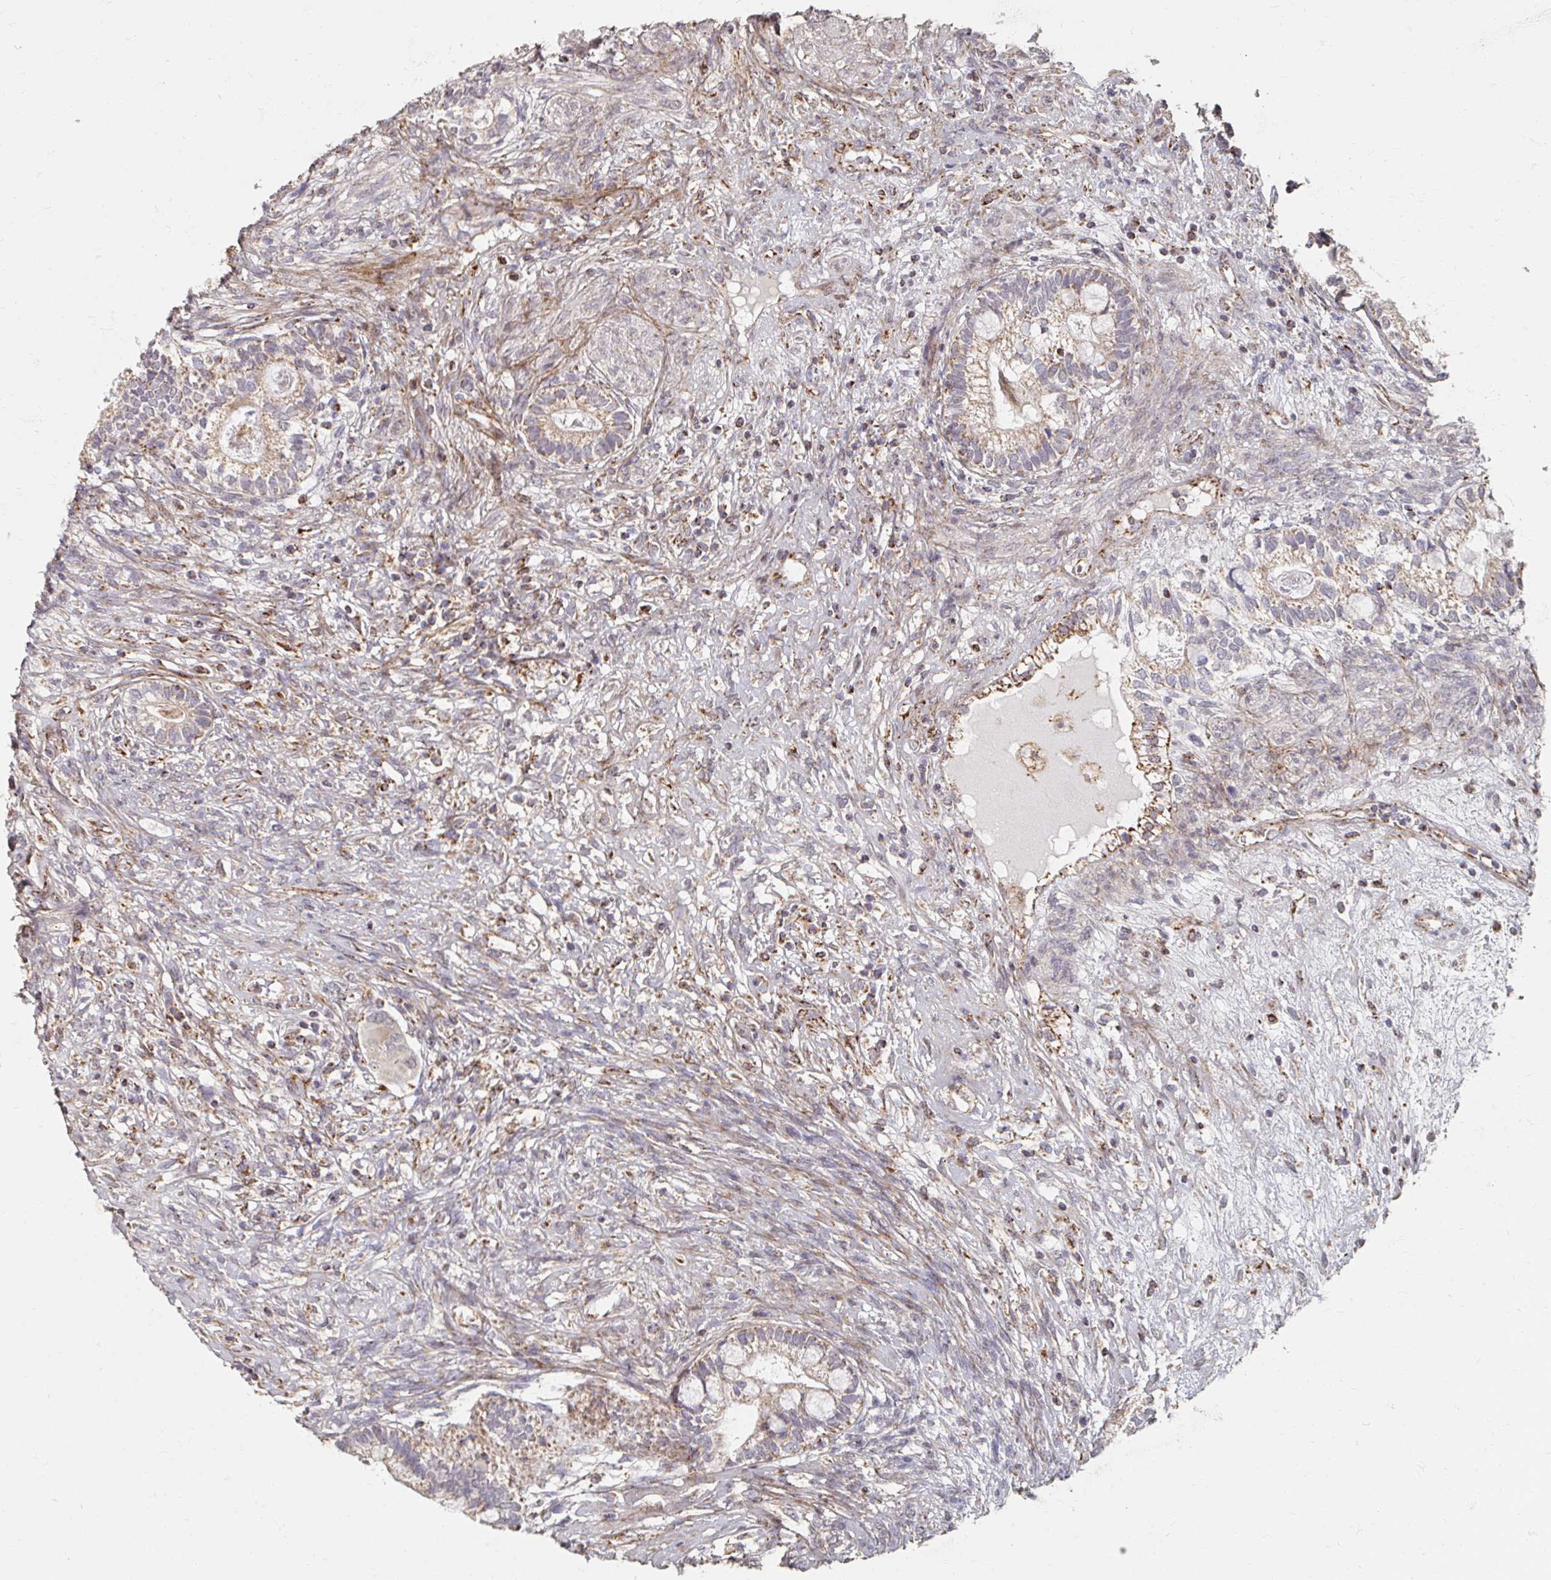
{"staining": {"intensity": "weak", "quantity": "25%-75%", "location": "cytoplasmic/membranous"}, "tissue": "testis cancer", "cell_type": "Tumor cells", "image_type": "cancer", "snomed": [{"axis": "morphology", "description": "Seminoma, NOS"}, {"axis": "morphology", "description": "Carcinoma, Embryonal, NOS"}, {"axis": "topography", "description": "Testis"}], "caption": "Protein staining exhibits weak cytoplasmic/membranous staining in about 25%-75% of tumor cells in testis cancer.", "gene": "MAVS", "patient": {"sex": "male", "age": 41}}